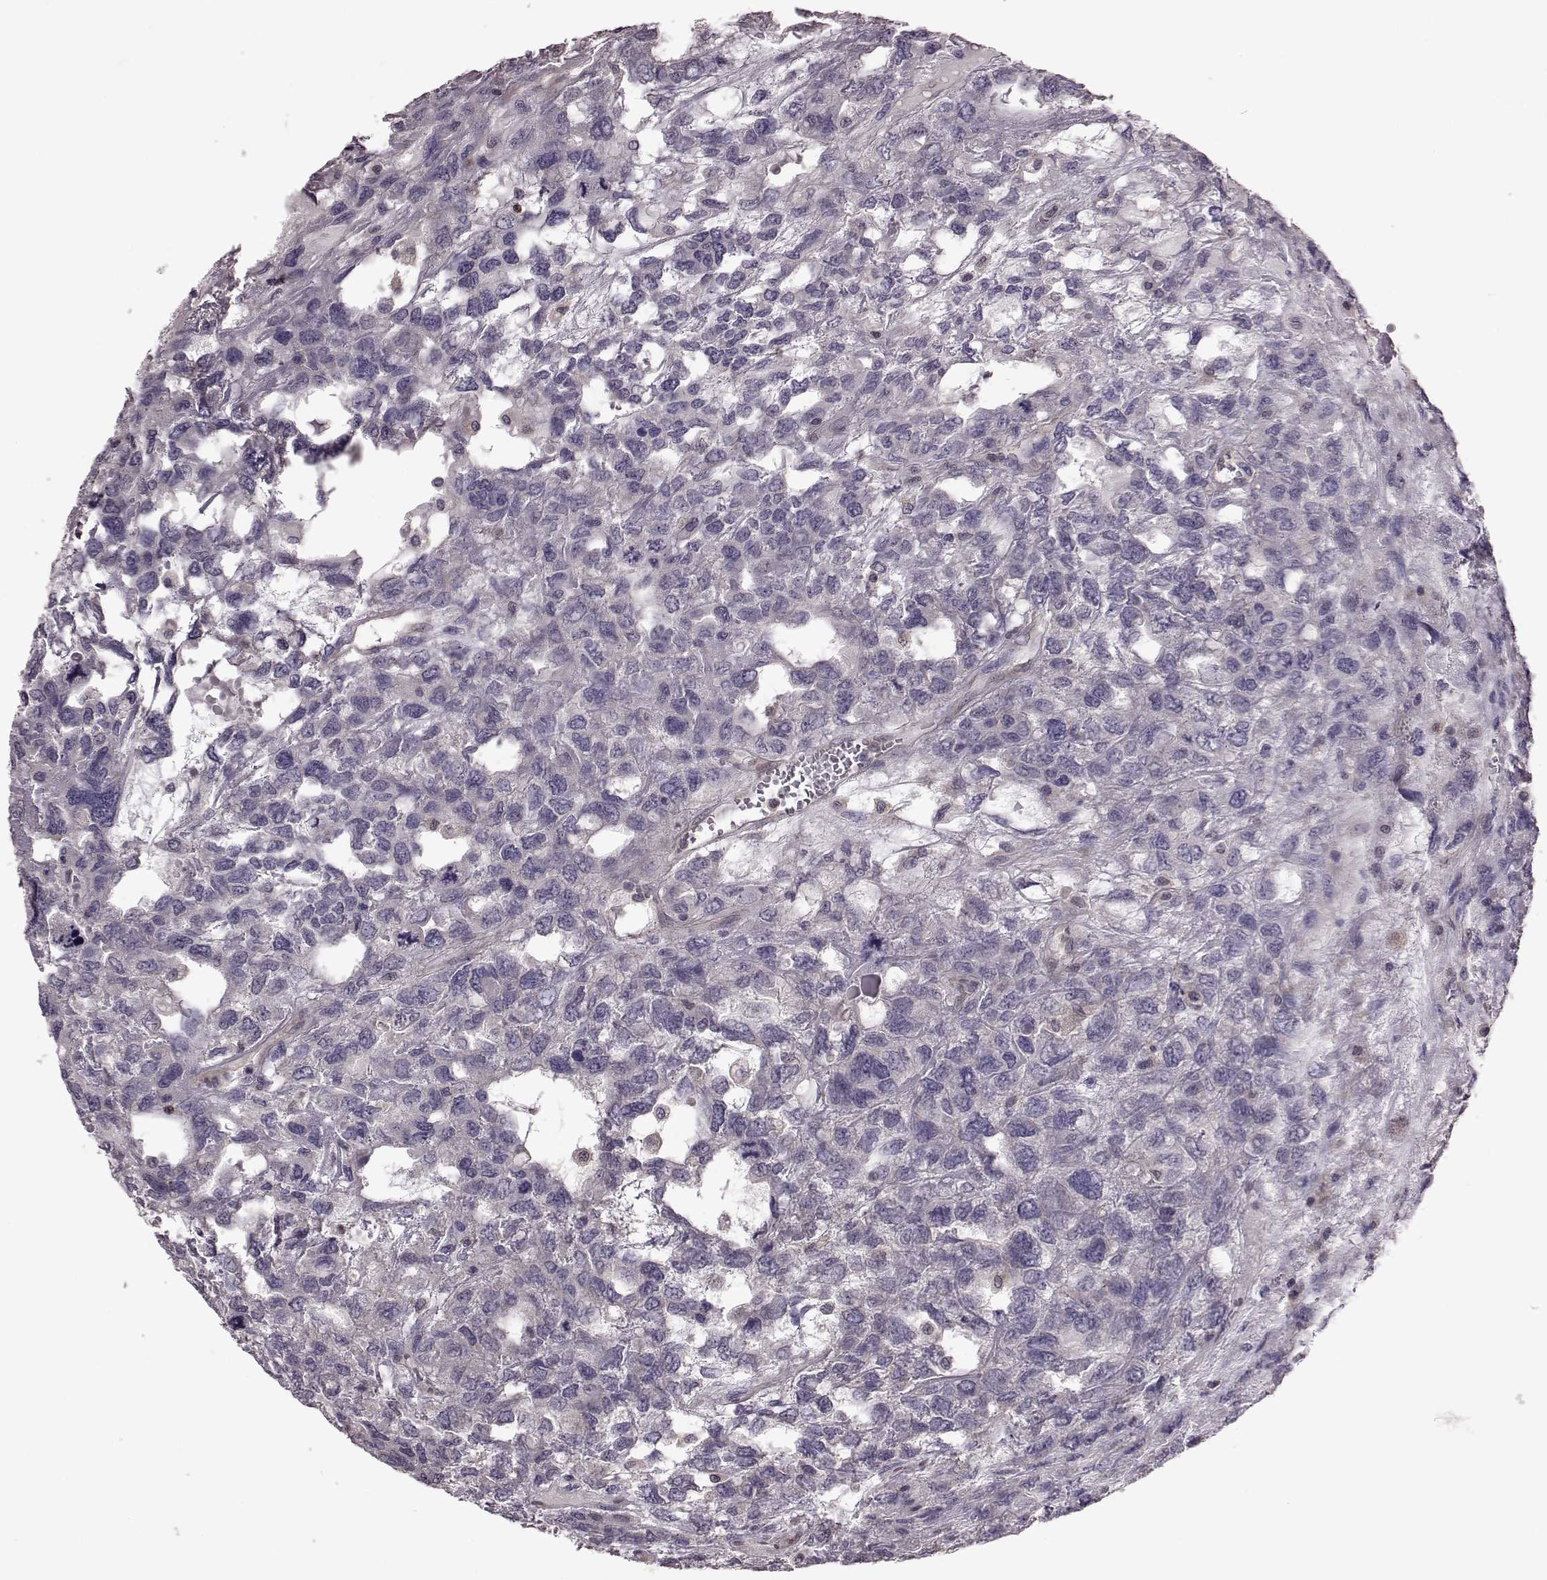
{"staining": {"intensity": "negative", "quantity": "none", "location": "none"}, "tissue": "testis cancer", "cell_type": "Tumor cells", "image_type": "cancer", "snomed": [{"axis": "morphology", "description": "Seminoma, NOS"}, {"axis": "topography", "description": "Testis"}], "caption": "The image shows no significant positivity in tumor cells of testis cancer (seminoma).", "gene": "CDC42SE1", "patient": {"sex": "male", "age": 52}}